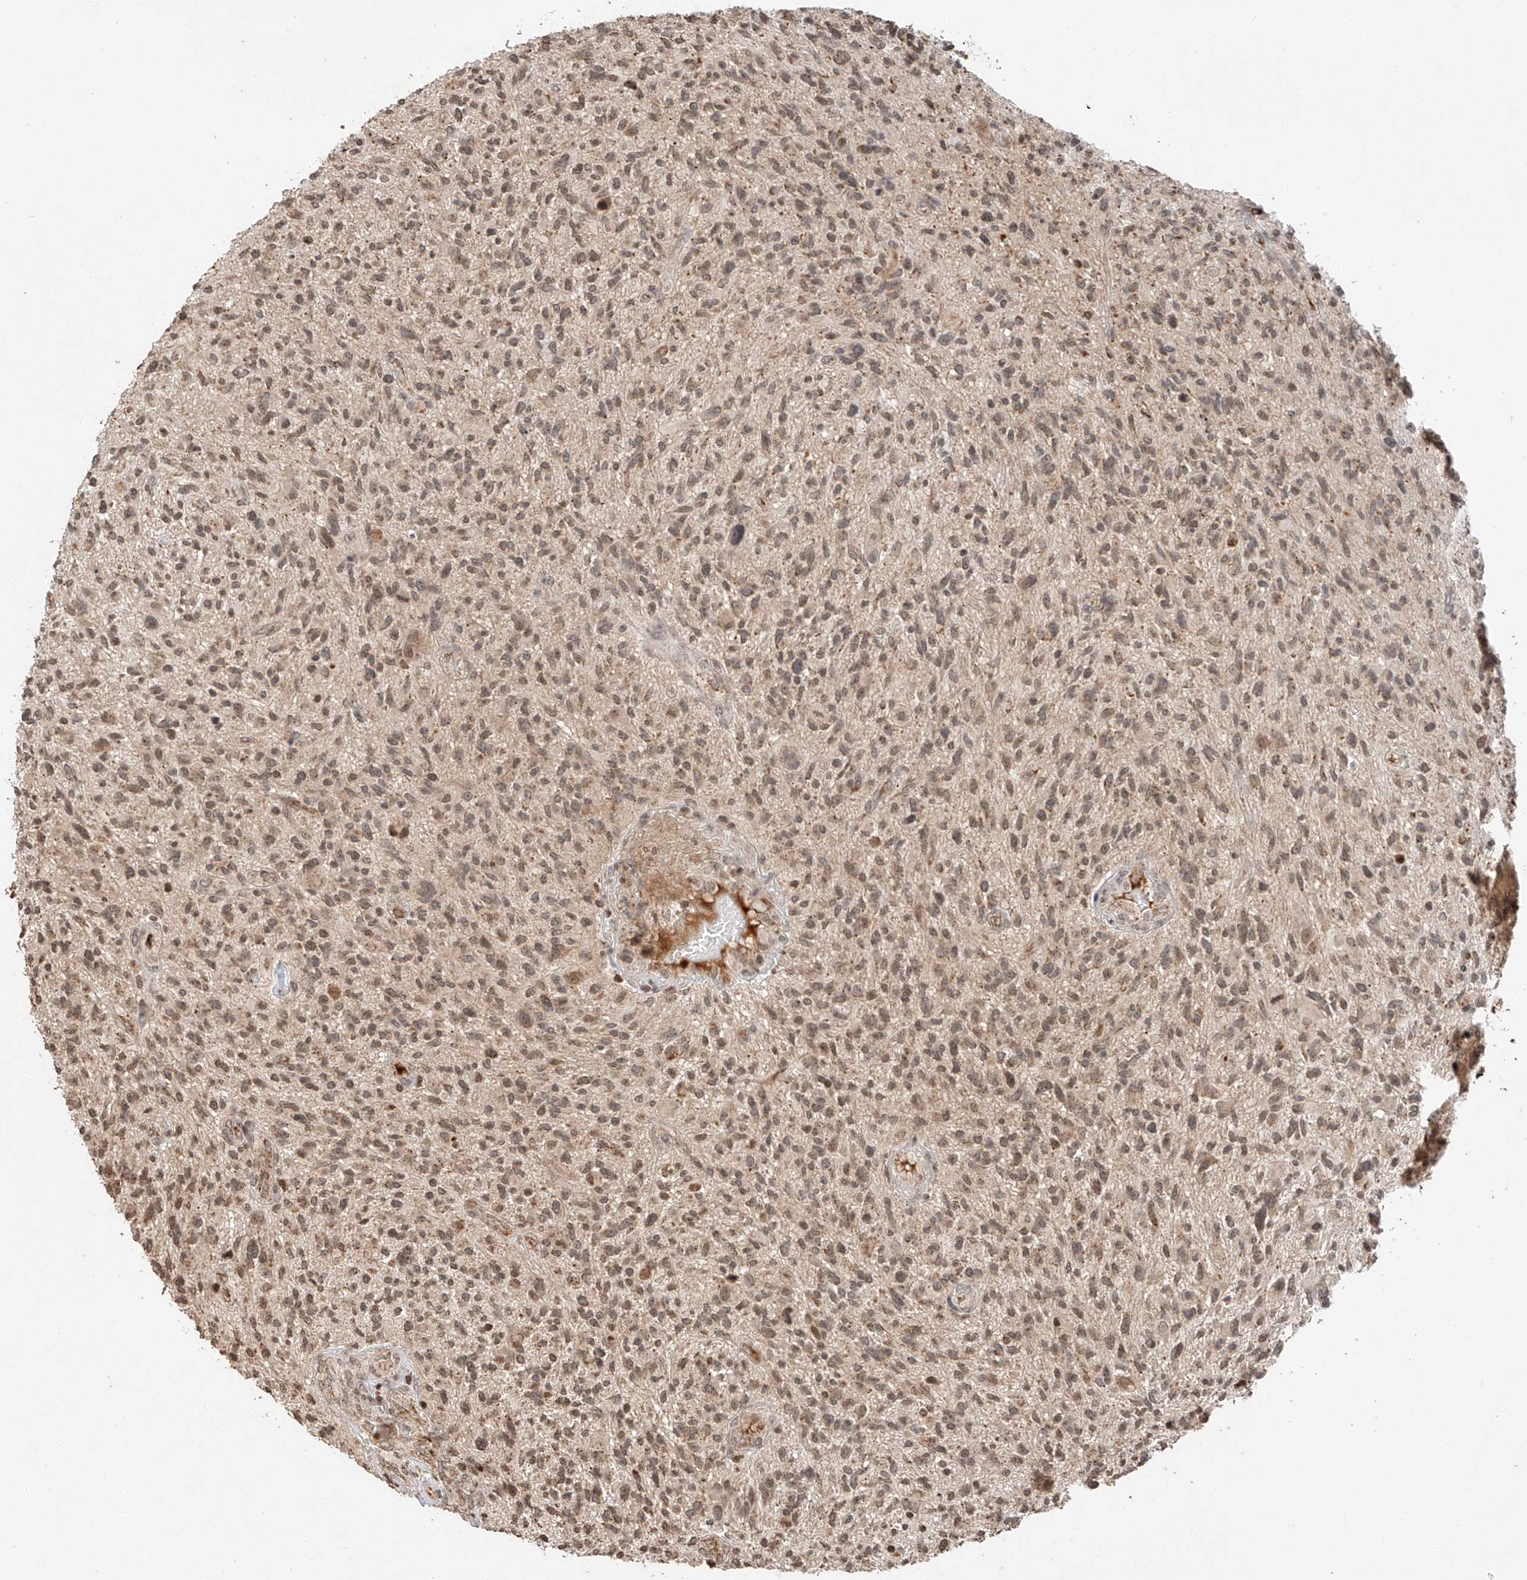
{"staining": {"intensity": "moderate", "quantity": ">75%", "location": "nuclear"}, "tissue": "glioma", "cell_type": "Tumor cells", "image_type": "cancer", "snomed": [{"axis": "morphology", "description": "Glioma, malignant, High grade"}, {"axis": "topography", "description": "Brain"}], "caption": "This histopathology image demonstrates malignant glioma (high-grade) stained with immunohistochemistry (IHC) to label a protein in brown. The nuclear of tumor cells show moderate positivity for the protein. Nuclei are counter-stained blue.", "gene": "ARHGAP33", "patient": {"sex": "male", "age": 47}}